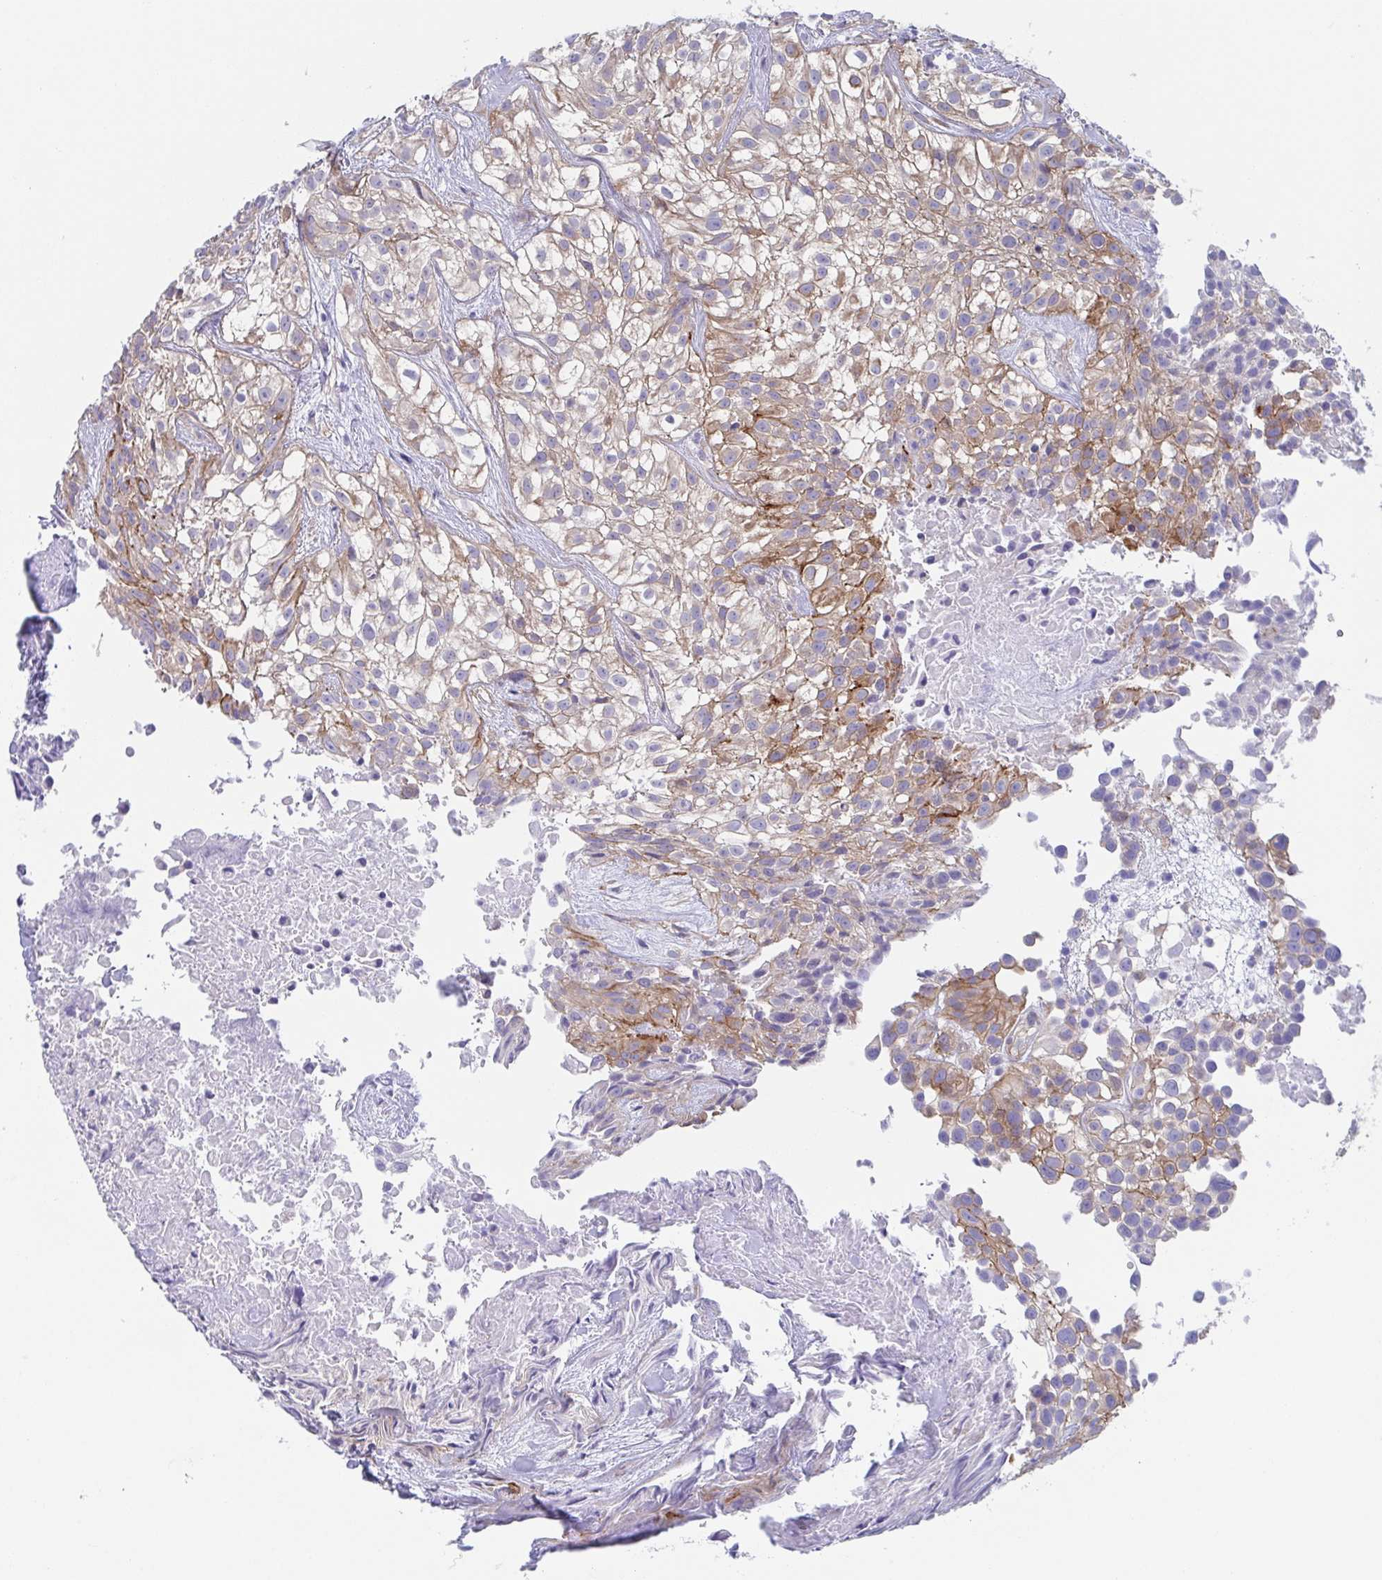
{"staining": {"intensity": "moderate", "quantity": "25%-75%", "location": "cytoplasmic/membranous"}, "tissue": "urothelial cancer", "cell_type": "Tumor cells", "image_type": "cancer", "snomed": [{"axis": "morphology", "description": "Urothelial carcinoma, High grade"}, {"axis": "topography", "description": "Urinary bladder"}], "caption": "IHC of high-grade urothelial carcinoma exhibits medium levels of moderate cytoplasmic/membranous positivity in approximately 25%-75% of tumor cells.", "gene": "DYNC1I1", "patient": {"sex": "male", "age": 56}}